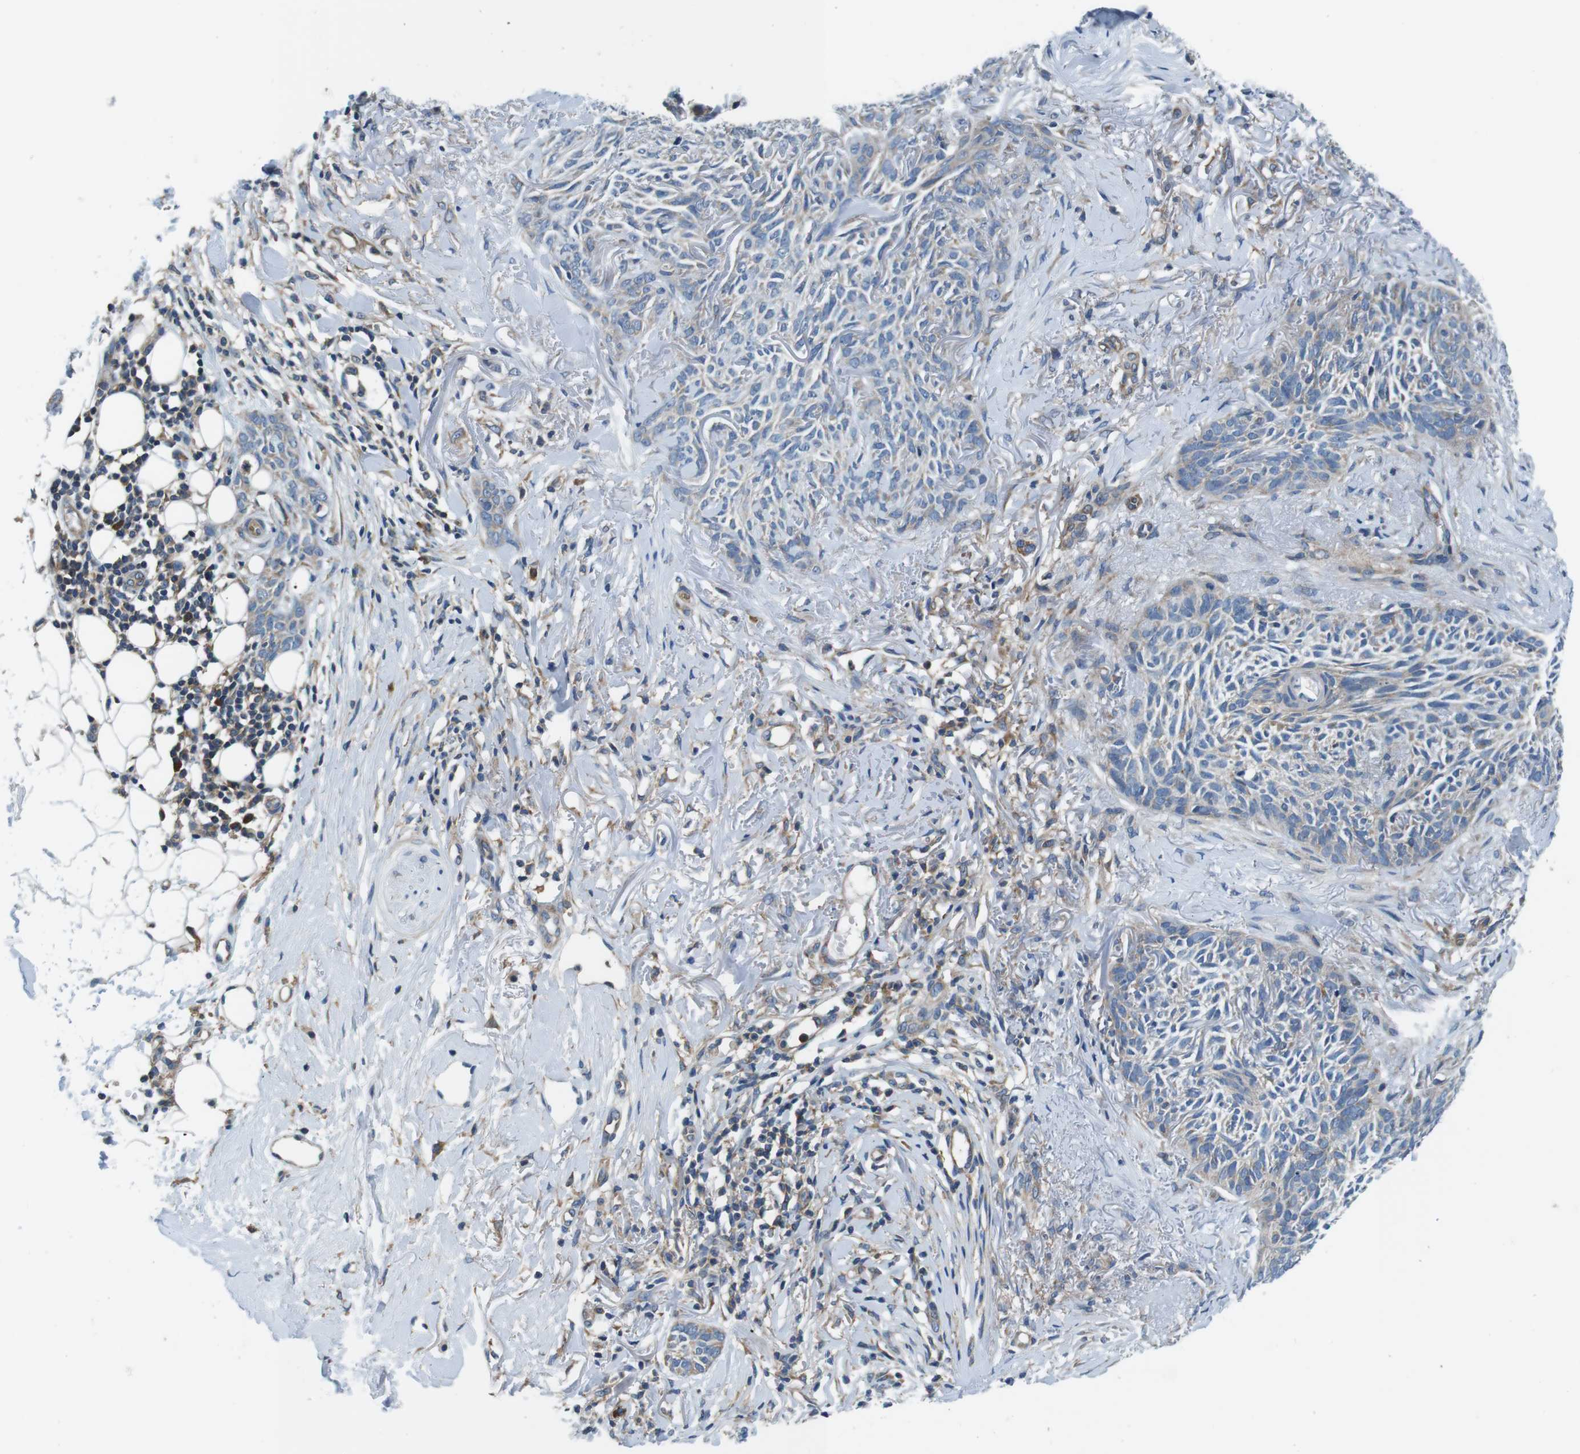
{"staining": {"intensity": "weak", "quantity": "25%-75%", "location": "cytoplasmic/membranous"}, "tissue": "skin cancer", "cell_type": "Tumor cells", "image_type": "cancer", "snomed": [{"axis": "morphology", "description": "Basal cell carcinoma"}, {"axis": "topography", "description": "Skin"}], "caption": "Protein staining exhibits weak cytoplasmic/membranous positivity in about 25%-75% of tumor cells in basal cell carcinoma (skin).", "gene": "EIF2B5", "patient": {"sex": "female", "age": 84}}